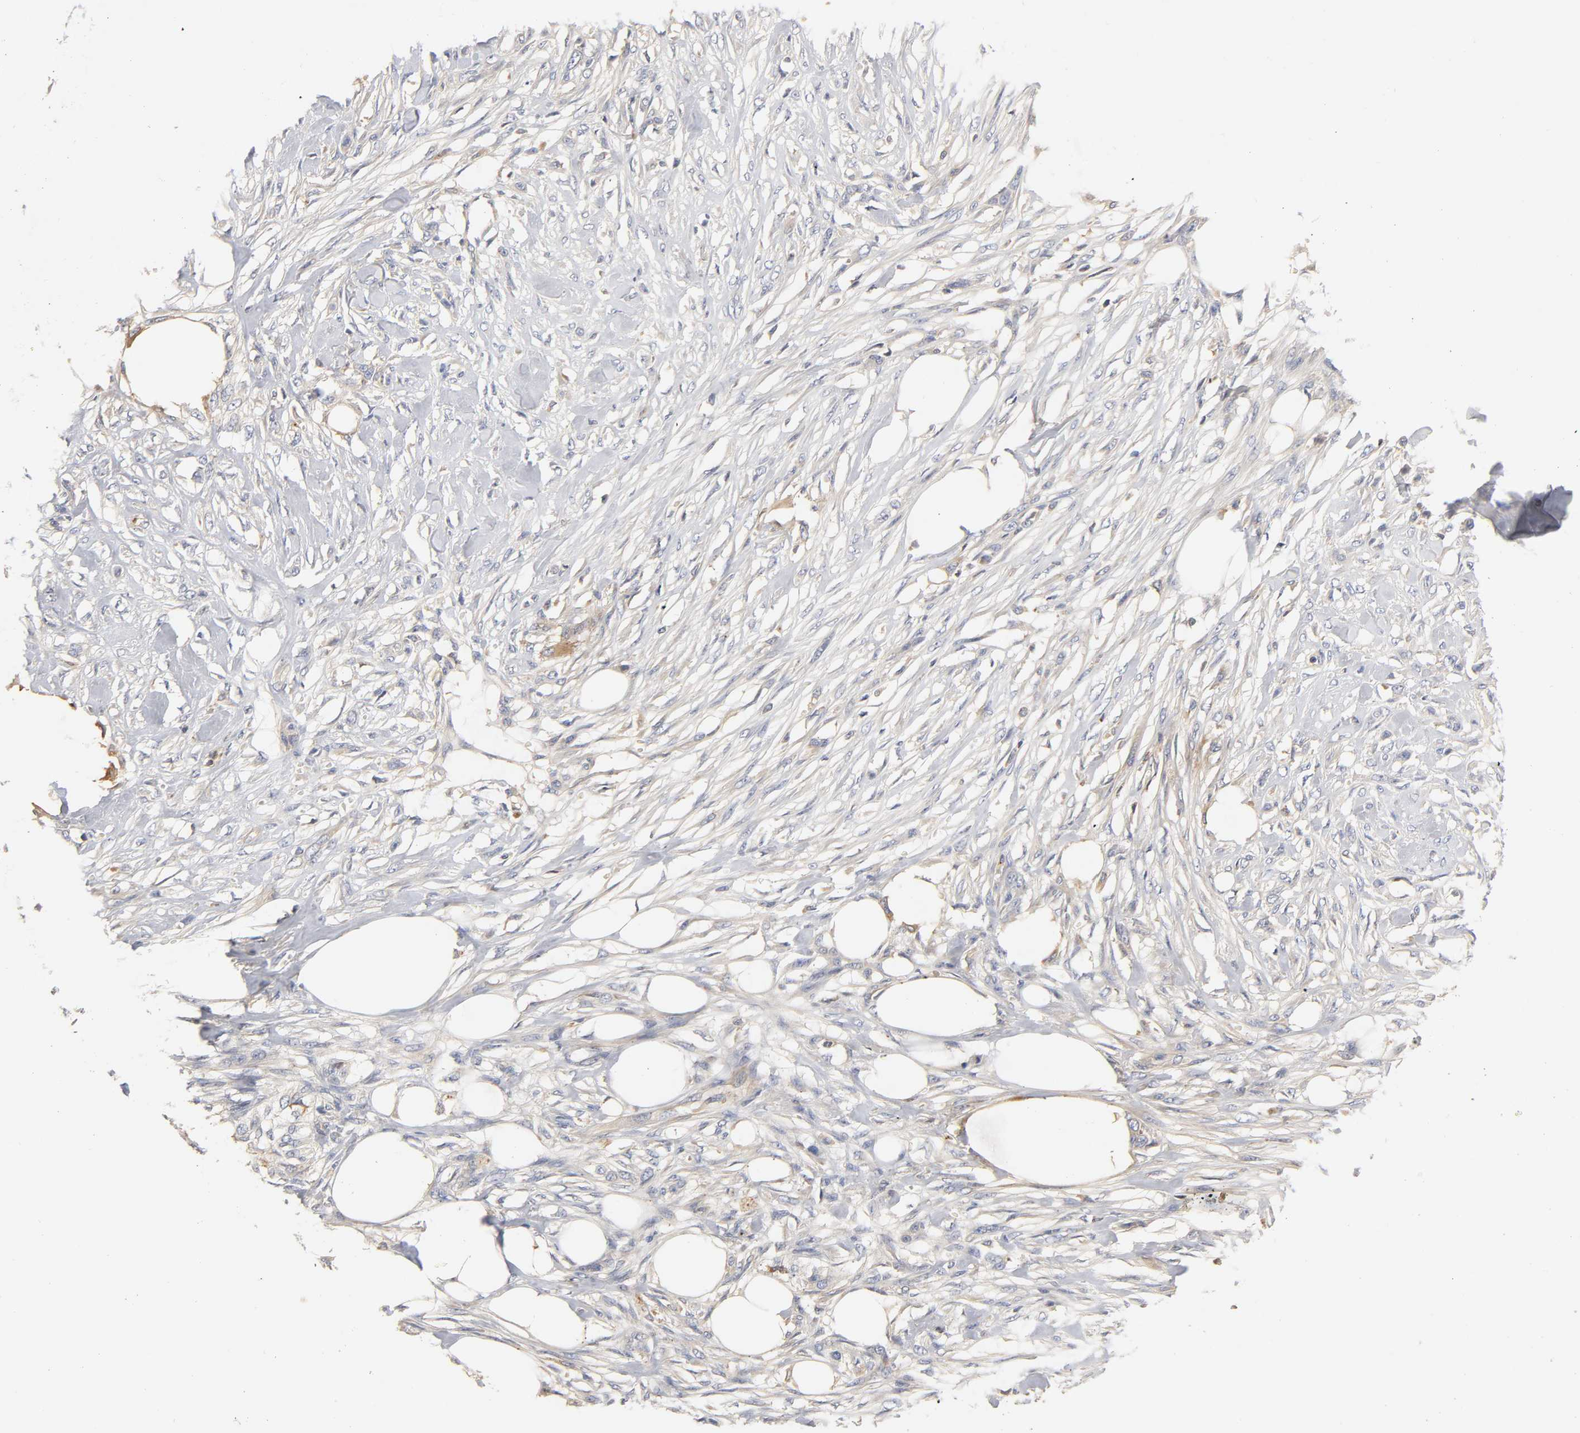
{"staining": {"intensity": "negative", "quantity": "none", "location": "none"}, "tissue": "skin cancer", "cell_type": "Tumor cells", "image_type": "cancer", "snomed": [{"axis": "morphology", "description": "Normal tissue, NOS"}, {"axis": "morphology", "description": "Squamous cell carcinoma, NOS"}, {"axis": "topography", "description": "Skin"}], "caption": "Immunohistochemistry (IHC) of human skin cancer demonstrates no expression in tumor cells.", "gene": "RHOA", "patient": {"sex": "female", "age": 59}}